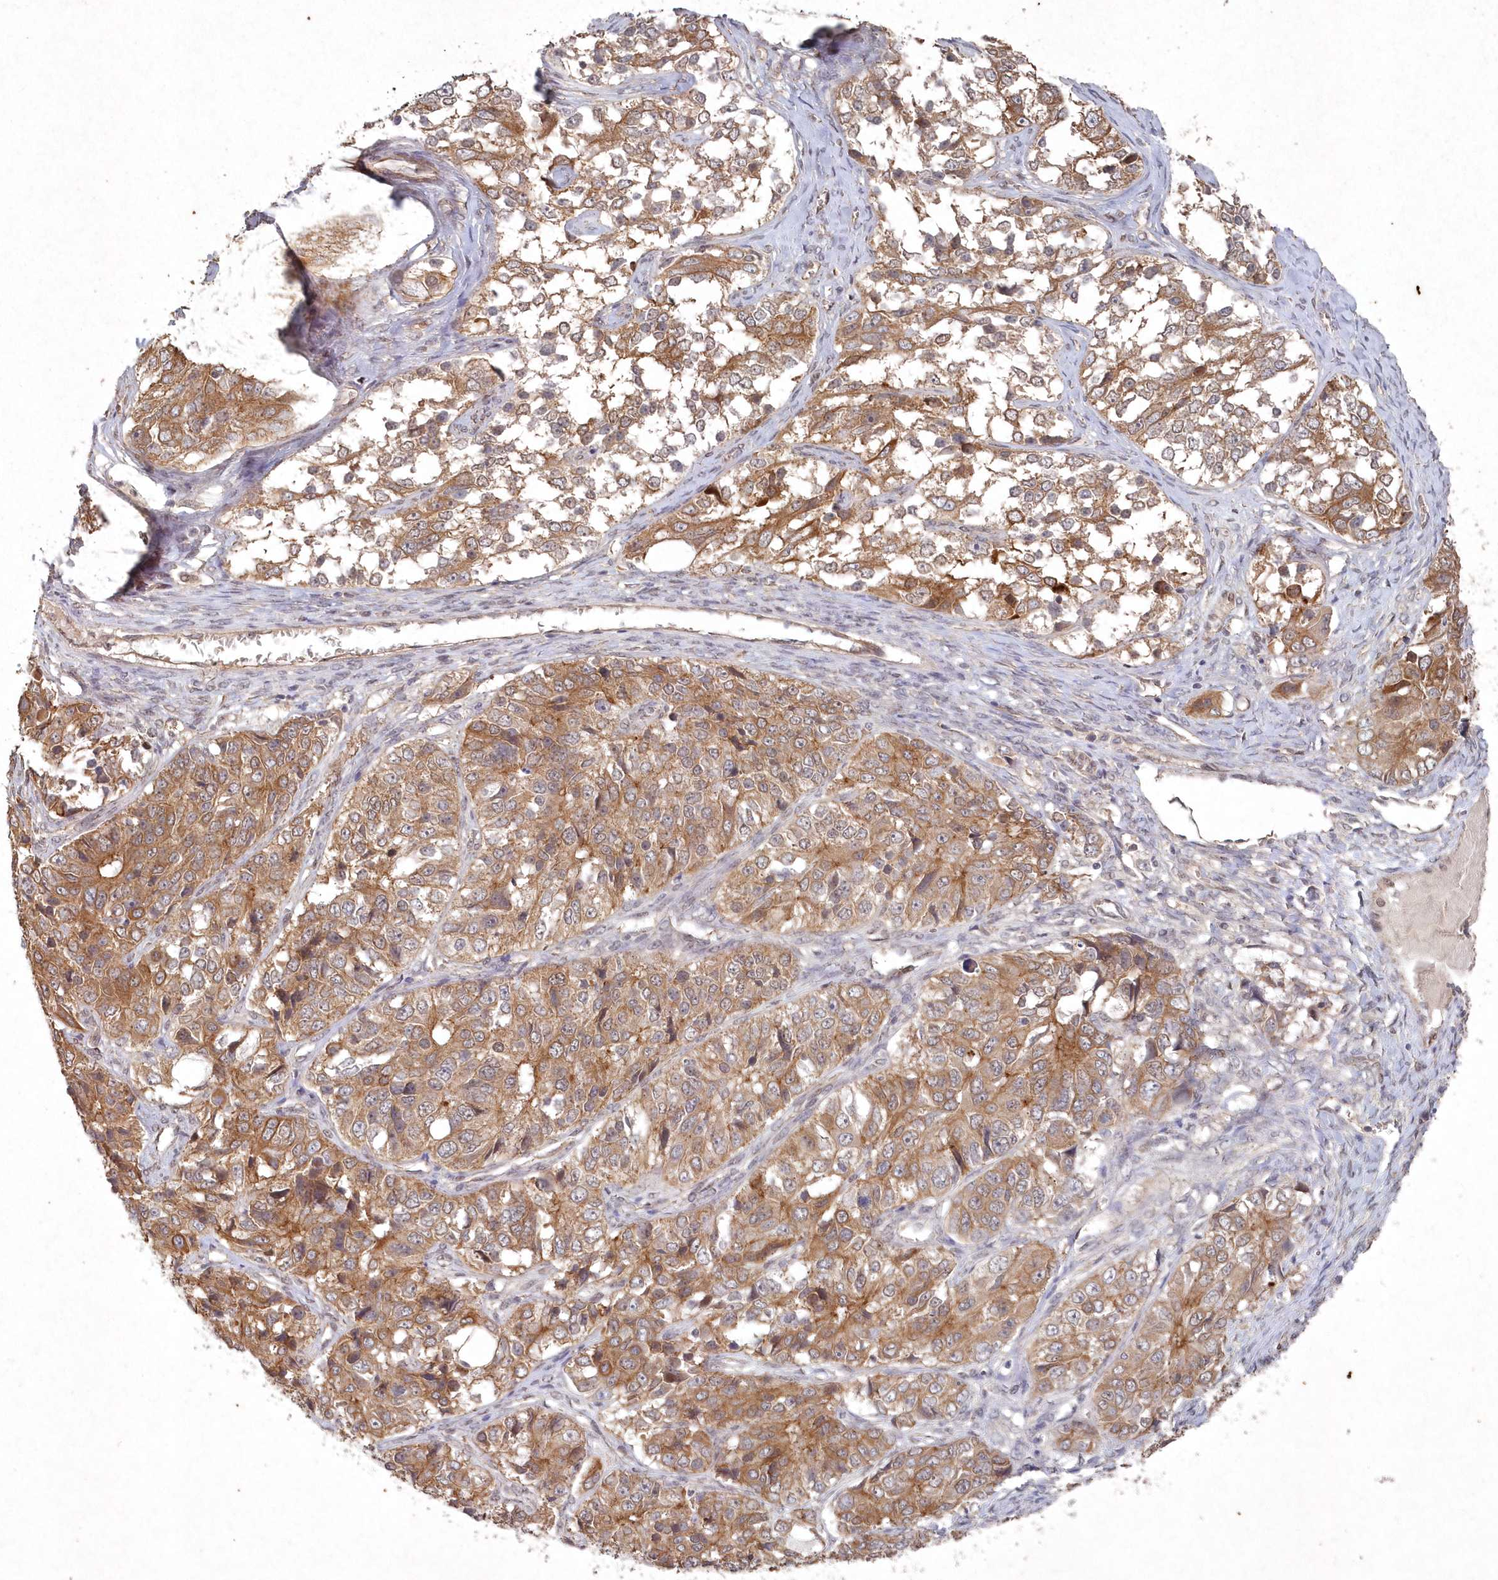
{"staining": {"intensity": "moderate", "quantity": ">75%", "location": "cytoplasmic/membranous"}, "tissue": "ovarian cancer", "cell_type": "Tumor cells", "image_type": "cancer", "snomed": [{"axis": "morphology", "description": "Carcinoma, endometroid"}, {"axis": "topography", "description": "Ovary"}], "caption": "Endometroid carcinoma (ovarian) stained for a protein (brown) displays moderate cytoplasmic/membranous positive expression in about >75% of tumor cells.", "gene": "VSIG2", "patient": {"sex": "female", "age": 51}}